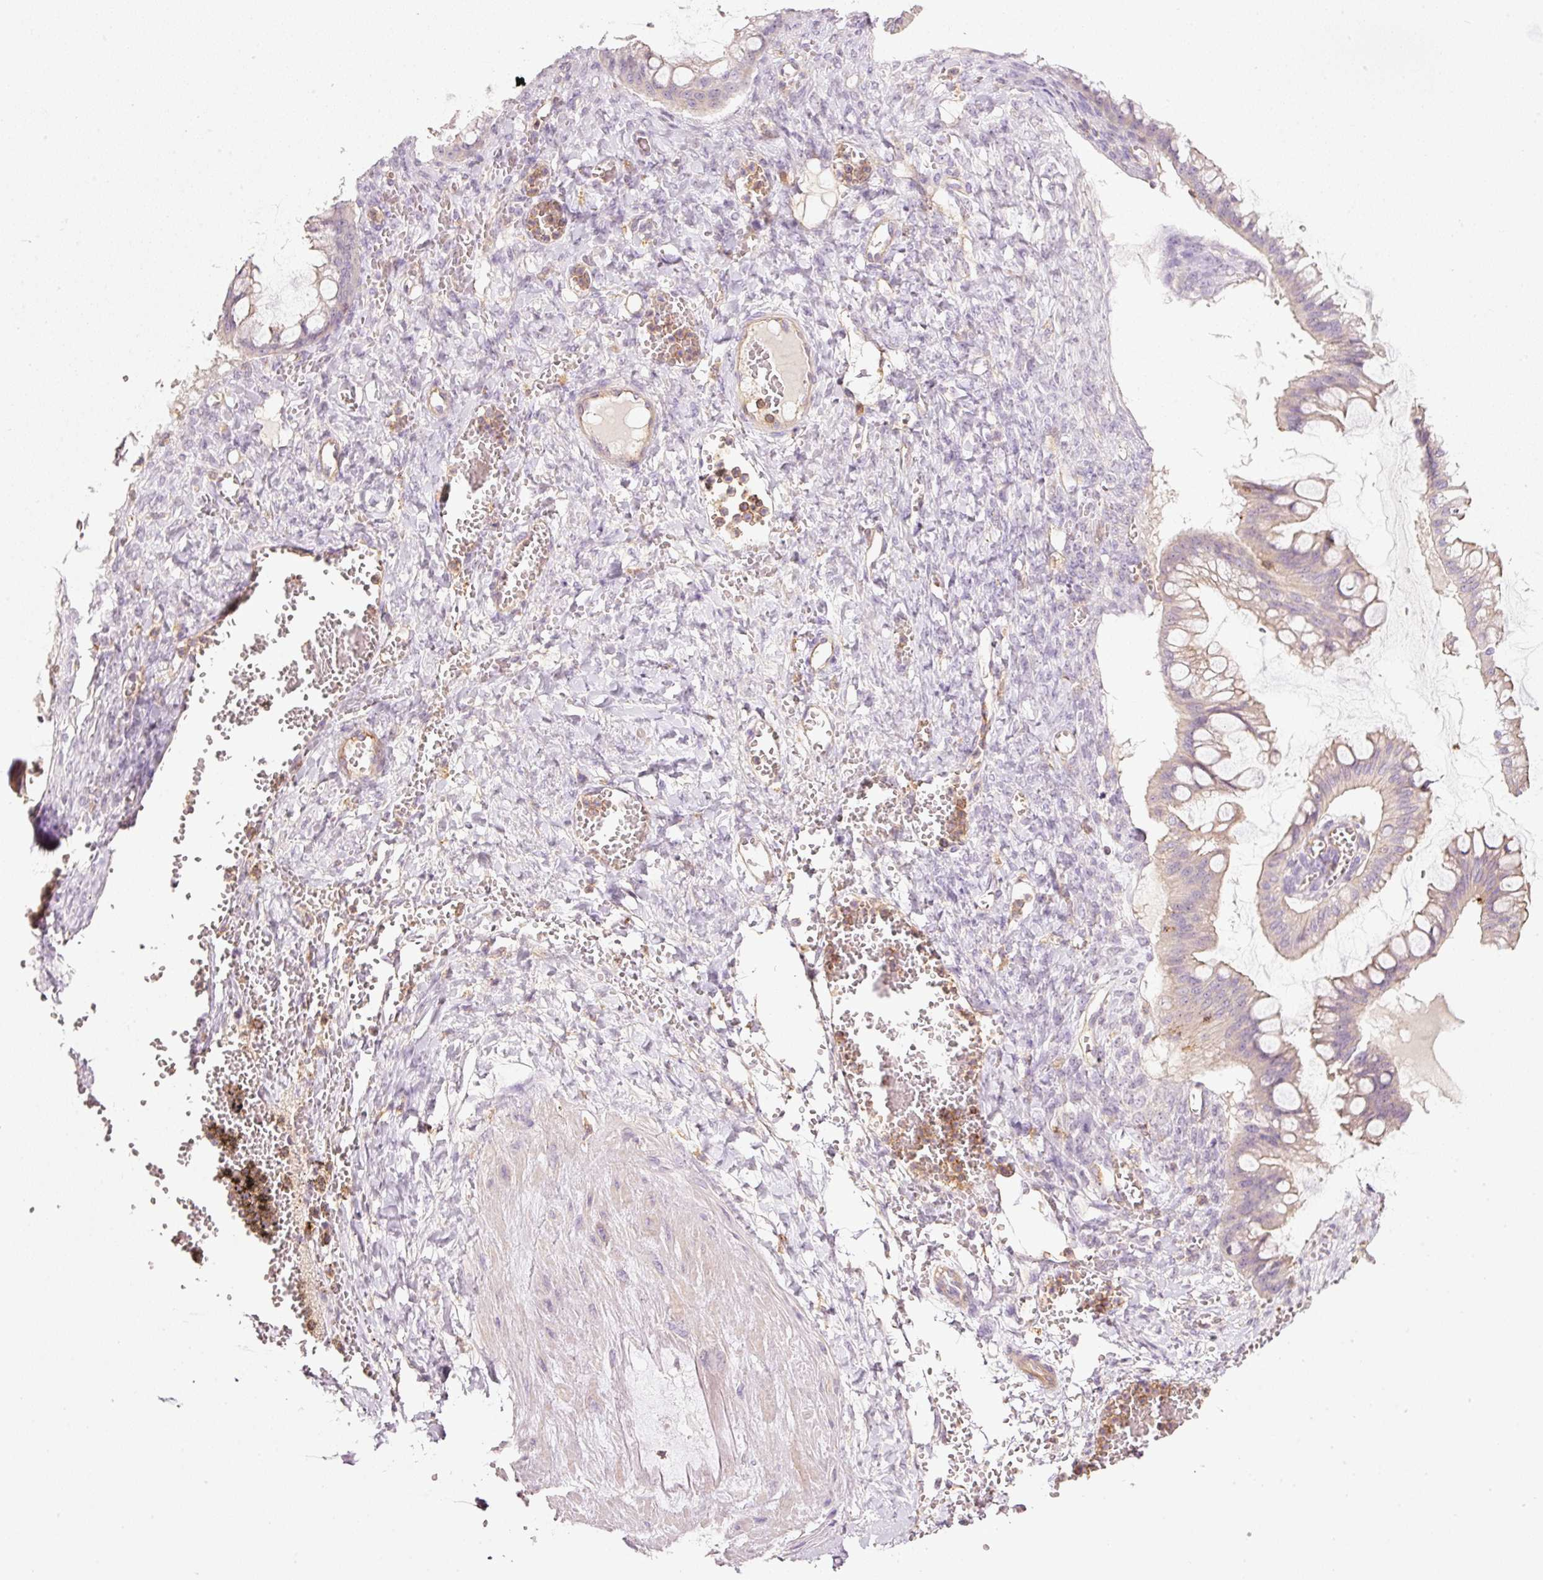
{"staining": {"intensity": "negative", "quantity": "none", "location": "none"}, "tissue": "ovarian cancer", "cell_type": "Tumor cells", "image_type": "cancer", "snomed": [{"axis": "morphology", "description": "Cystadenocarcinoma, mucinous, NOS"}, {"axis": "topography", "description": "Ovary"}], "caption": "This is an IHC image of ovarian cancer. There is no staining in tumor cells.", "gene": "SIPA1", "patient": {"sex": "female", "age": 73}}